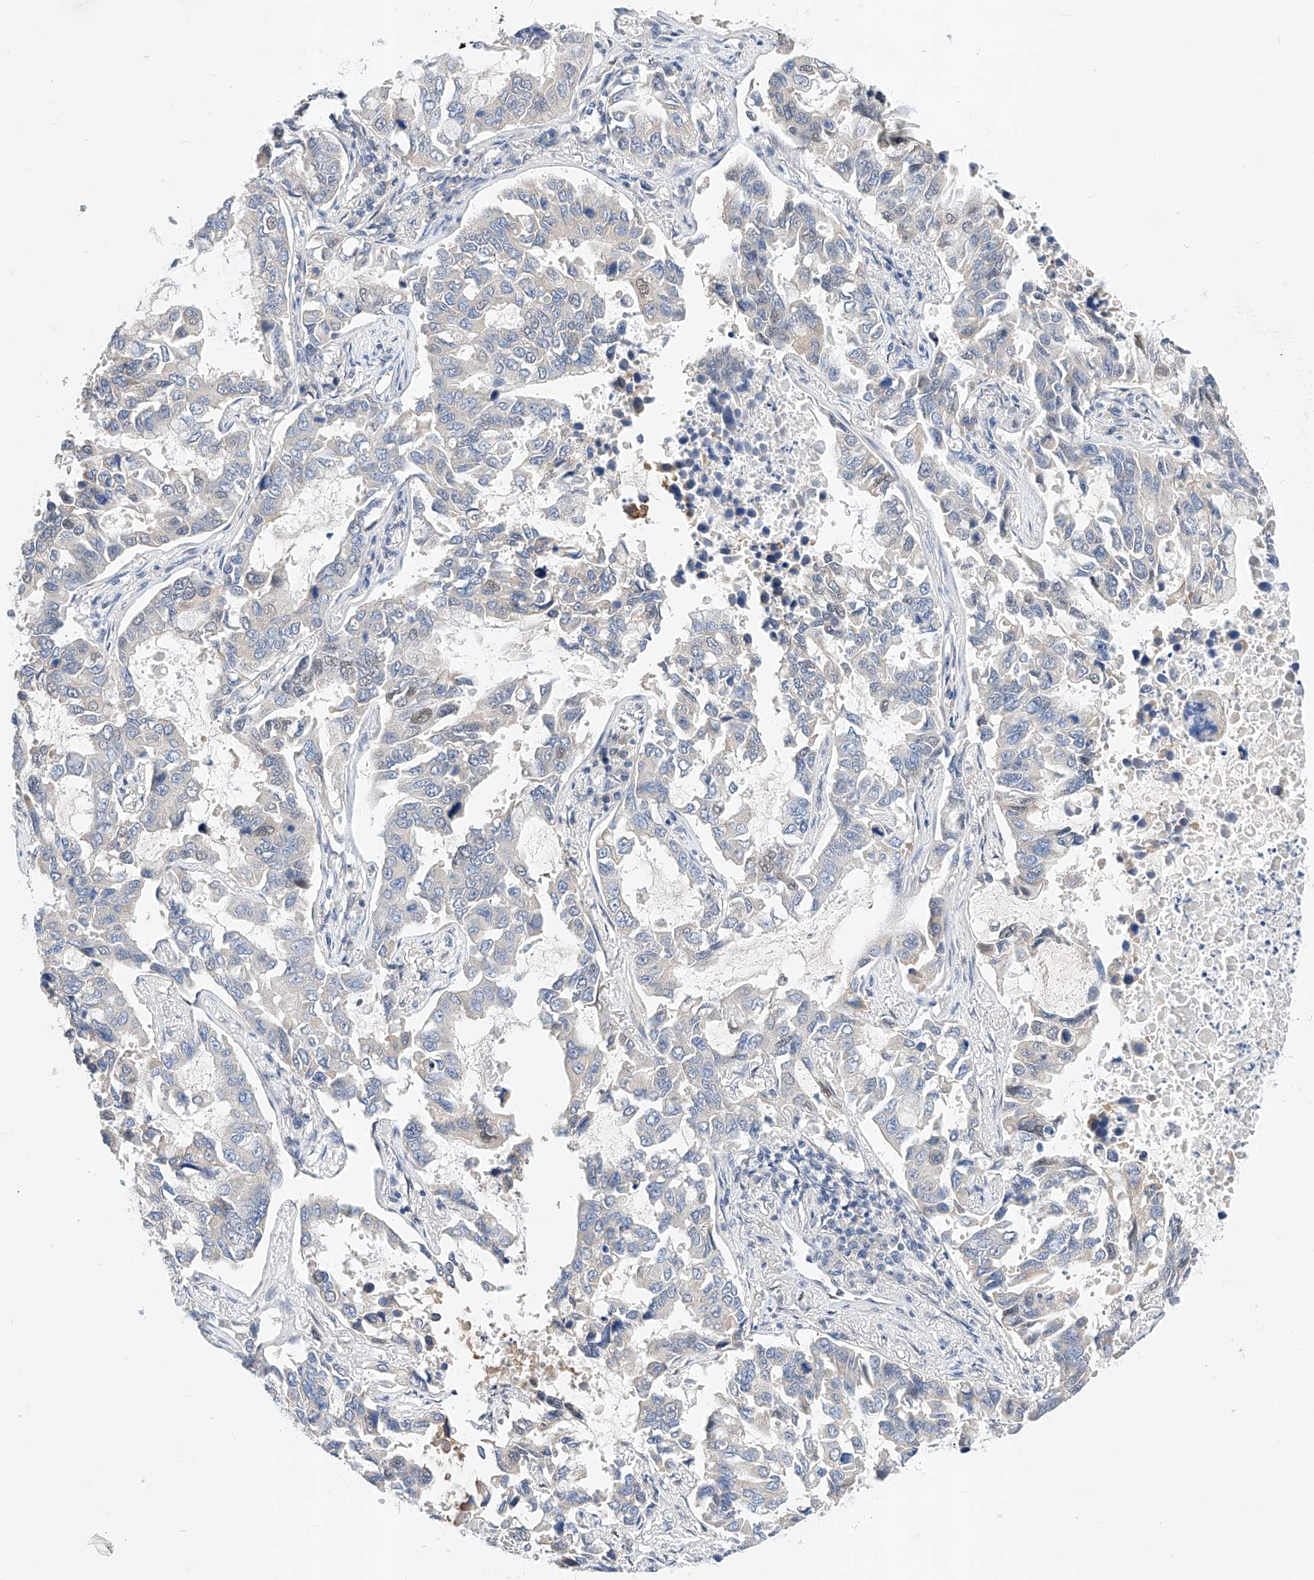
{"staining": {"intensity": "negative", "quantity": "none", "location": "none"}, "tissue": "lung cancer", "cell_type": "Tumor cells", "image_type": "cancer", "snomed": [{"axis": "morphology", "description": "Adenocarcinoma, NOS"}, {"axis": "topography", "description": "Lung"}], "caption": "Protein analysis of lung cancer exhibits no significant staining in tumor cells.", "gene": "KCNJ1", "patient": {"sex": "male", "age": 64}}